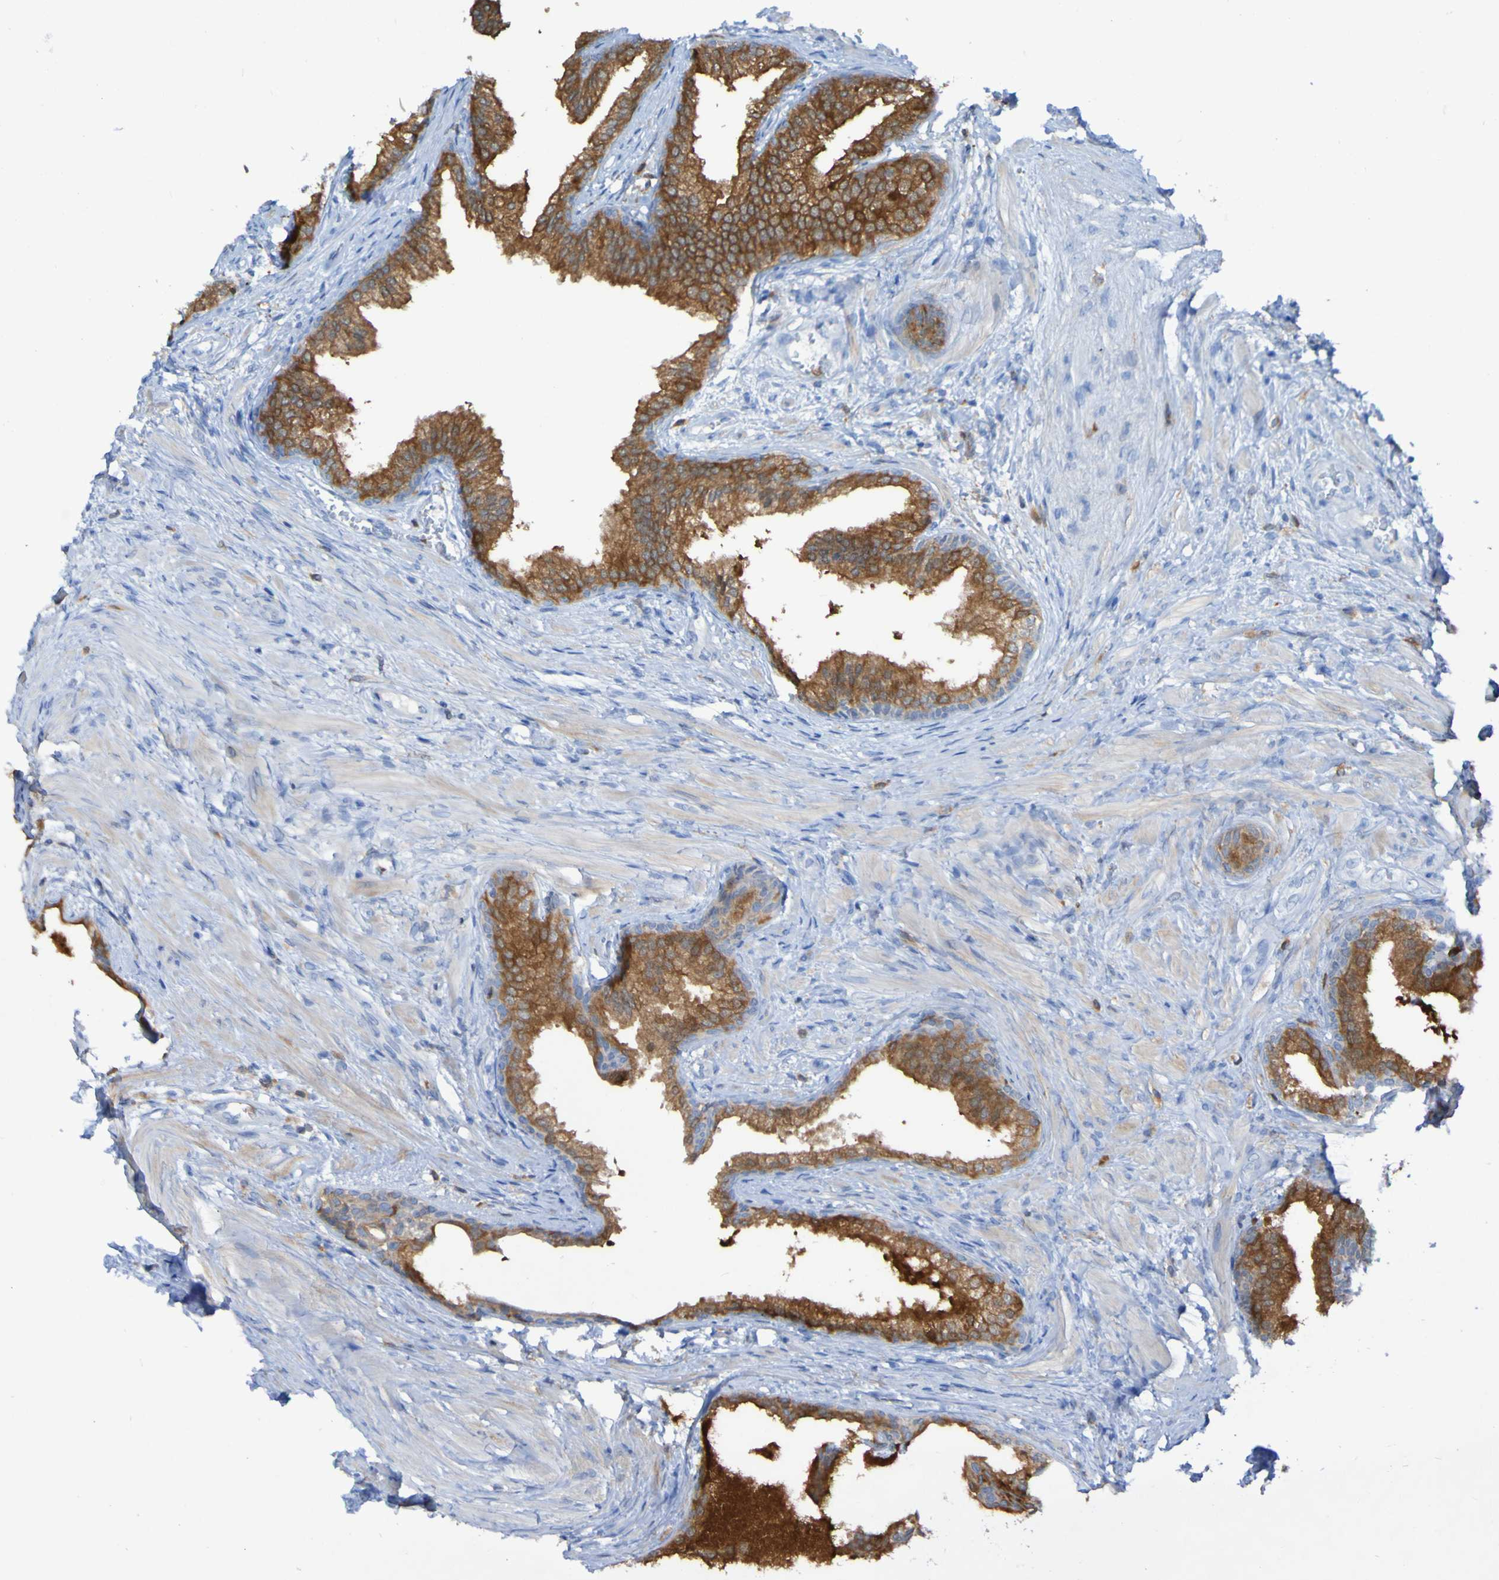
{"staining": {"intensity": "moderate", "quantity": ">75%", "location": "cytoplasmic/membranous"}, "tissue": "prostate", "cell_type": "Glandular cells", "image_type": "normal", "snomed": [{"axis": "morphology", "description": "Normal tissue, NOS"}, {"axis": "topography", "description": "Prostate"}], "caption": "Immunohistochemical staining of normal prostate demonstrates medium levels of moderate cytoplasmic/membranous expression in about >75% of glandular cells. Nuclei are stained in blue.", "gene": "MPPE1", "patient": {"sex": "male", "age": 76}}